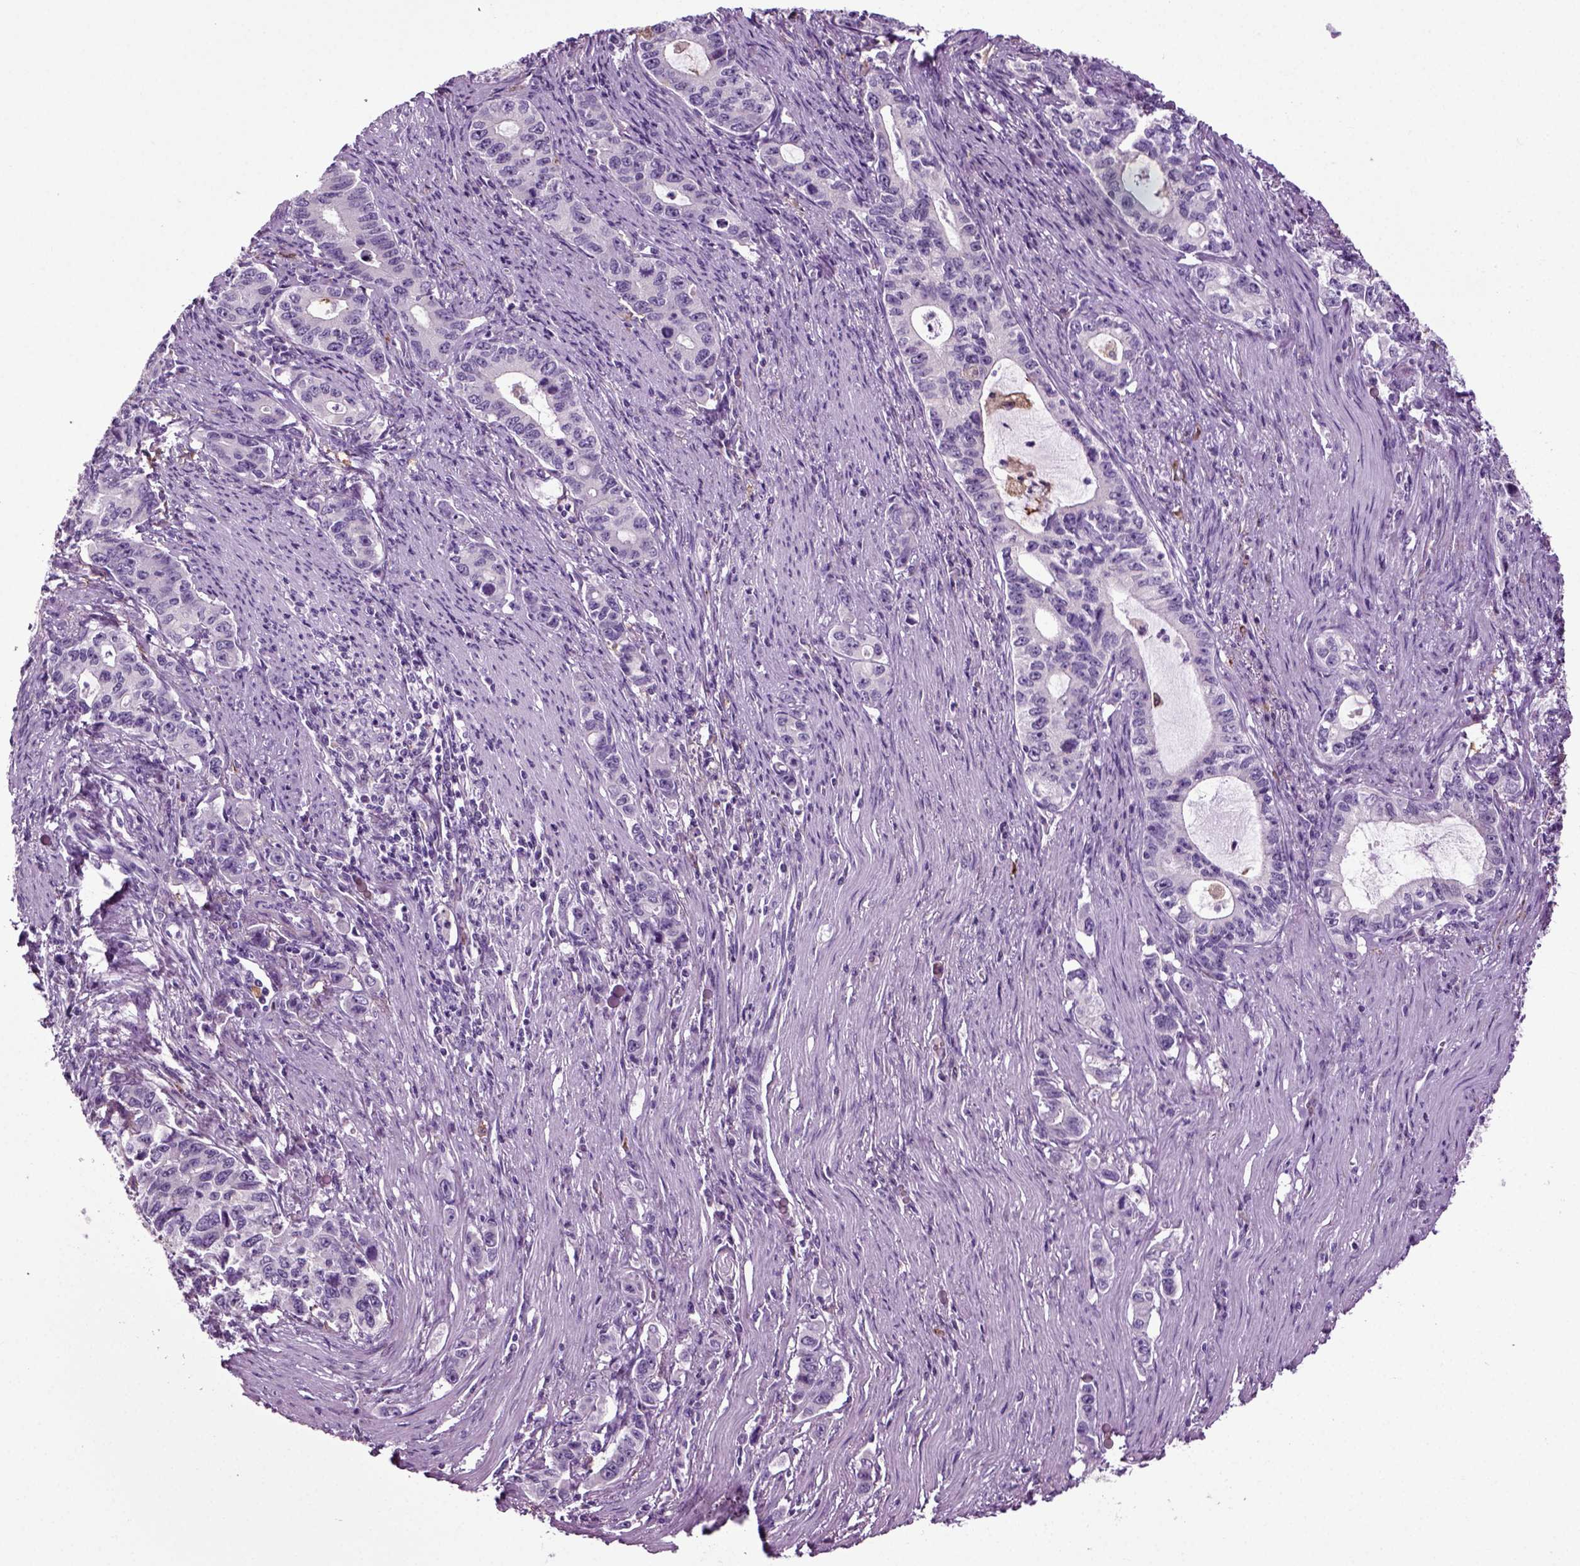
{"staining": {"intensity": "negative", "quantity": "none", "location": "none"}, "tissue": "stomach cancer", "cell_type": "Tumor cells", "image_type": "cancer", "snomed": [{"axis": "morphology", "description": "Adenocarcinoma, NOS"}, {"axis": "topography", "description": "Stomach, lower"}], "caption": "High magnification brightfield microscopy of stomach cancer (adenocarcinoma) stained with DAB (brown) and counterstained with hematoxylin (blue): tumor cells show no significant expression.", "gene": "DNAH10", "patient": {"sex": "female", "age": 72}}